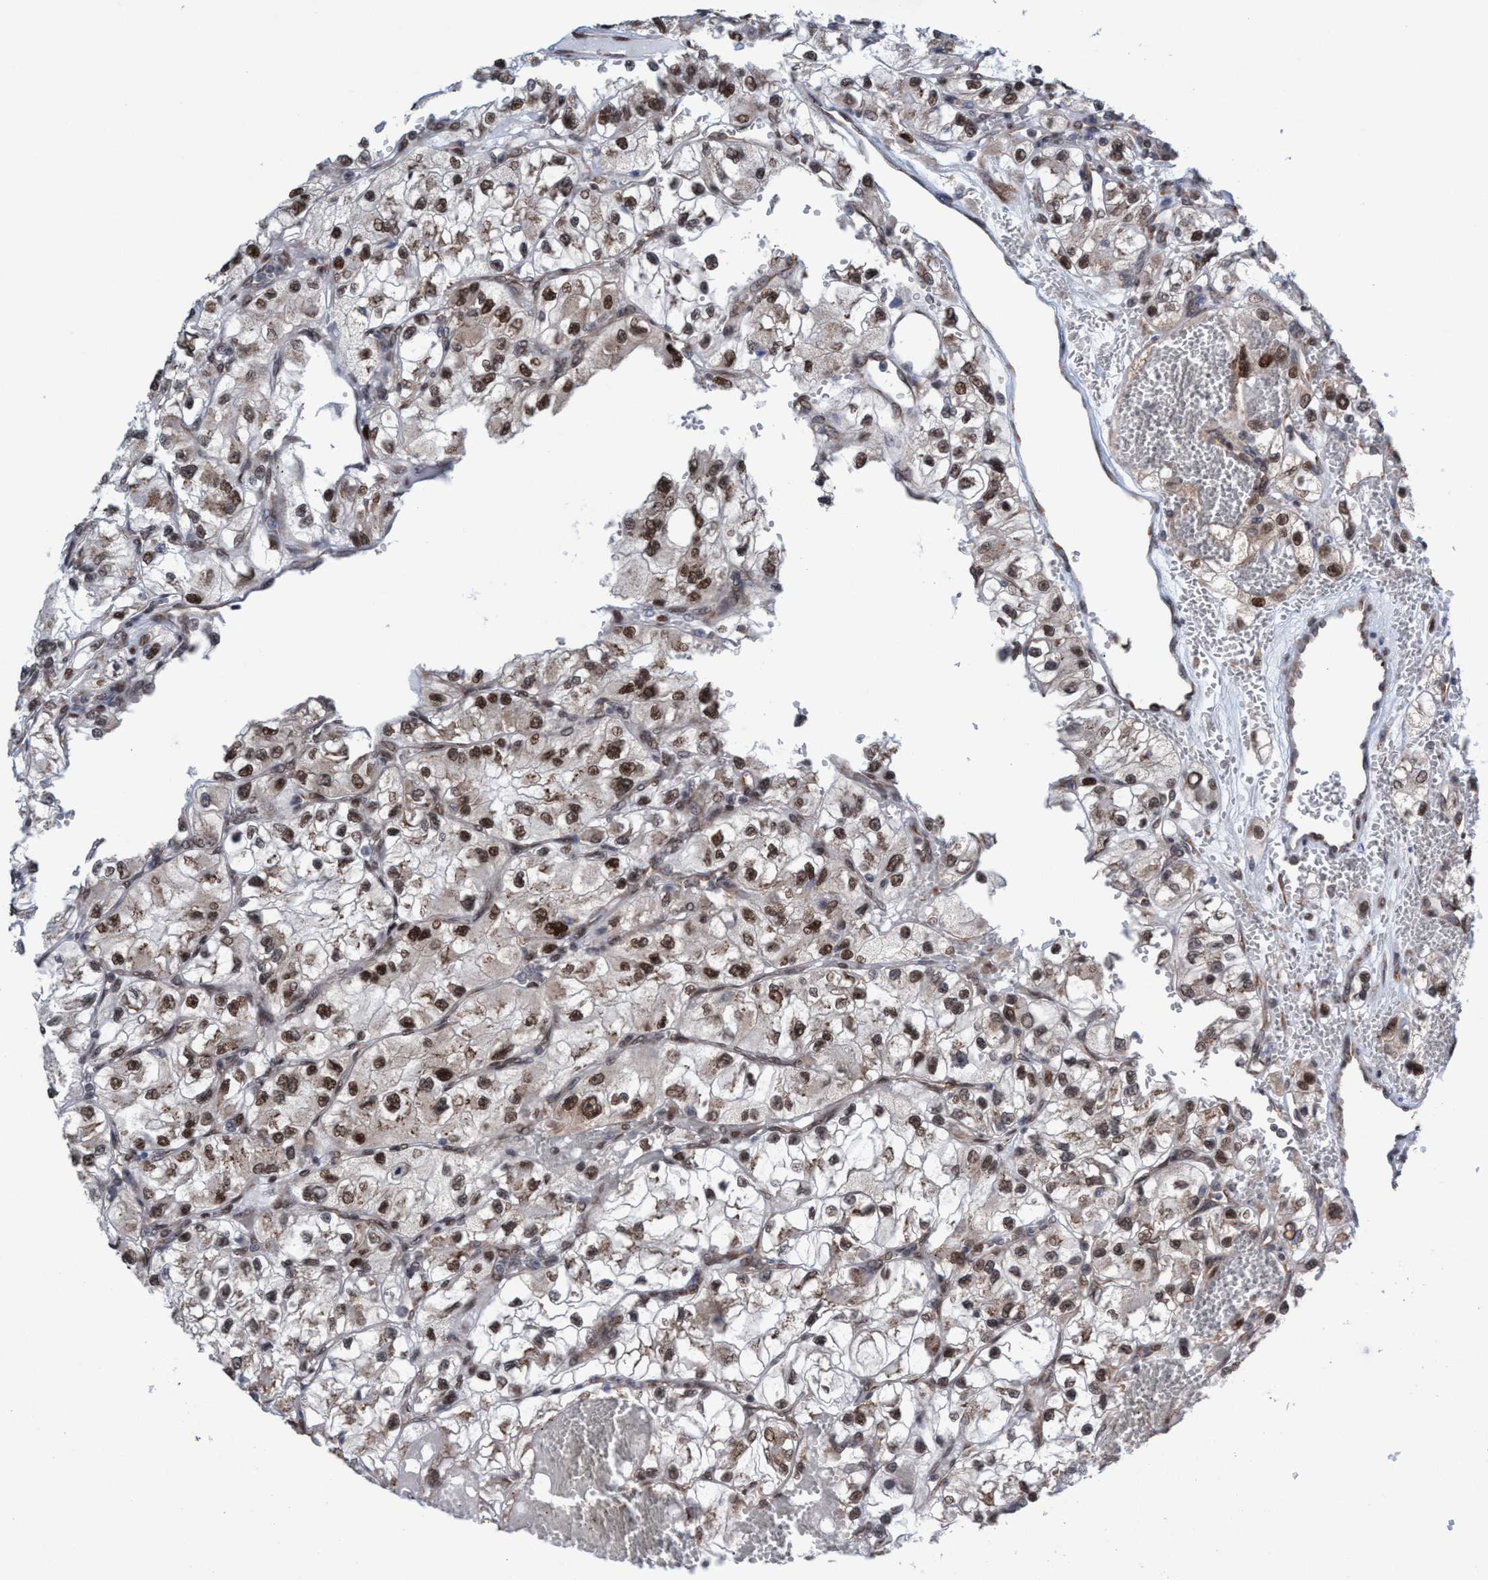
{"staining": {"intensity": "moderate", "quantity": ">75%", "location": "nuclear"}, "tissue": "renal cancer", "cell_type": "Tumor cells", "image_type": "cancer", "snomed": [{"axis": "morphology", "description": "Adenocarcinoma, NOS"}, {"axis": "topography", "description": "Kidney"}], "caption": "A medium amount of moderate nuclear expression is identified in approximately >75% of tumor cells in renal cancer tissue.", "gene": "METAP2", "patient": {"sex": "female", "age": 57}}